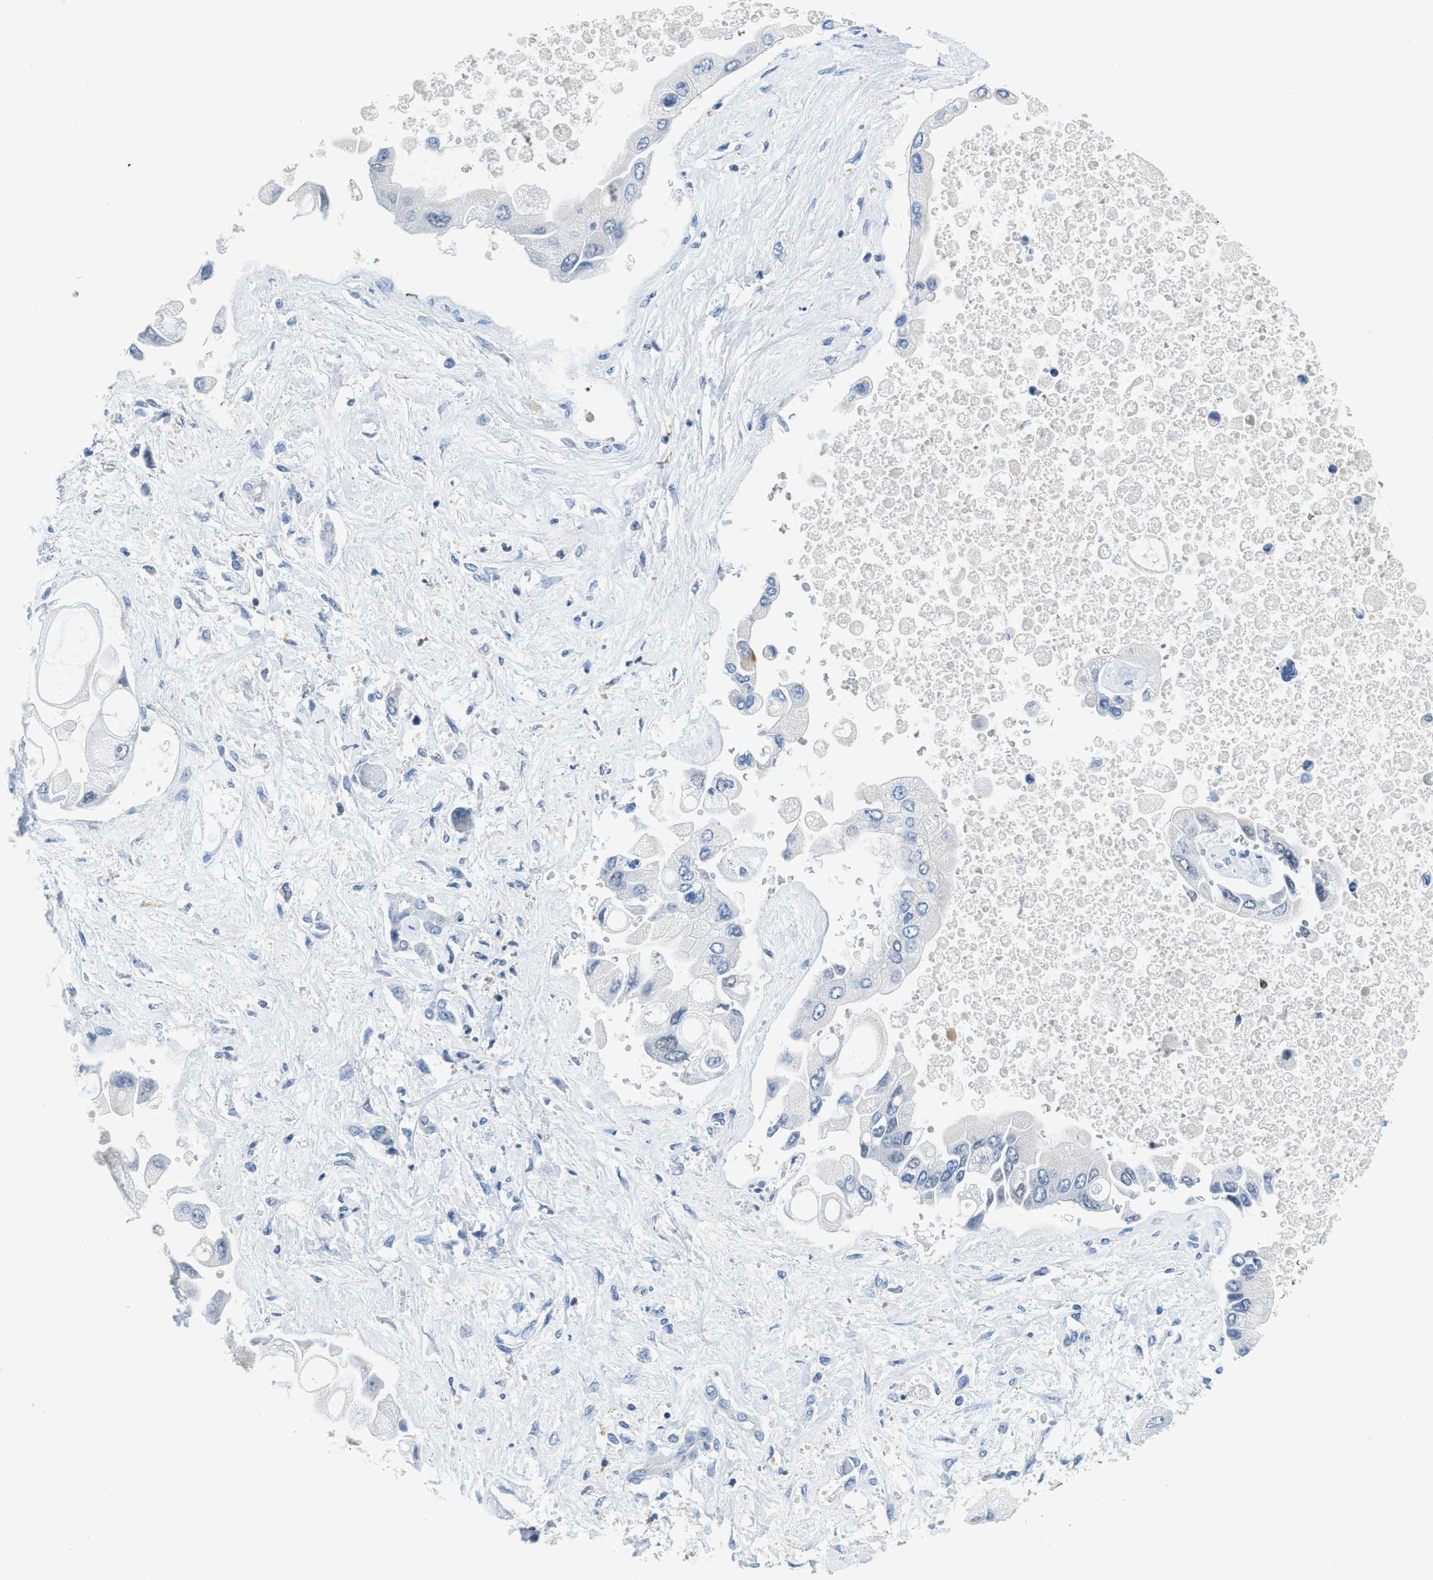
{"staining": {"intensity": "negative", "quantity": "none", "location": "none"}, "tissue": "liver cancer", "cell_type": "Tumor cells", "image_type": "cancer", "snomed": [{"axis": "morphology", "description": "Cholangiocarcinoma"}, {"axis": "topography", "description": "Liver"}], "caption": "Immunohistochemical staining of cholangiocarcinoma (liver) demonstrates no significant staining in tumor cells. (DAB (3,3'-diaminobenzidine) immunohistochemistry (IHC) with hematoxylin counter stain).", "gene": "FAM151A", "patient": {"sex": "male", "age": 50}}